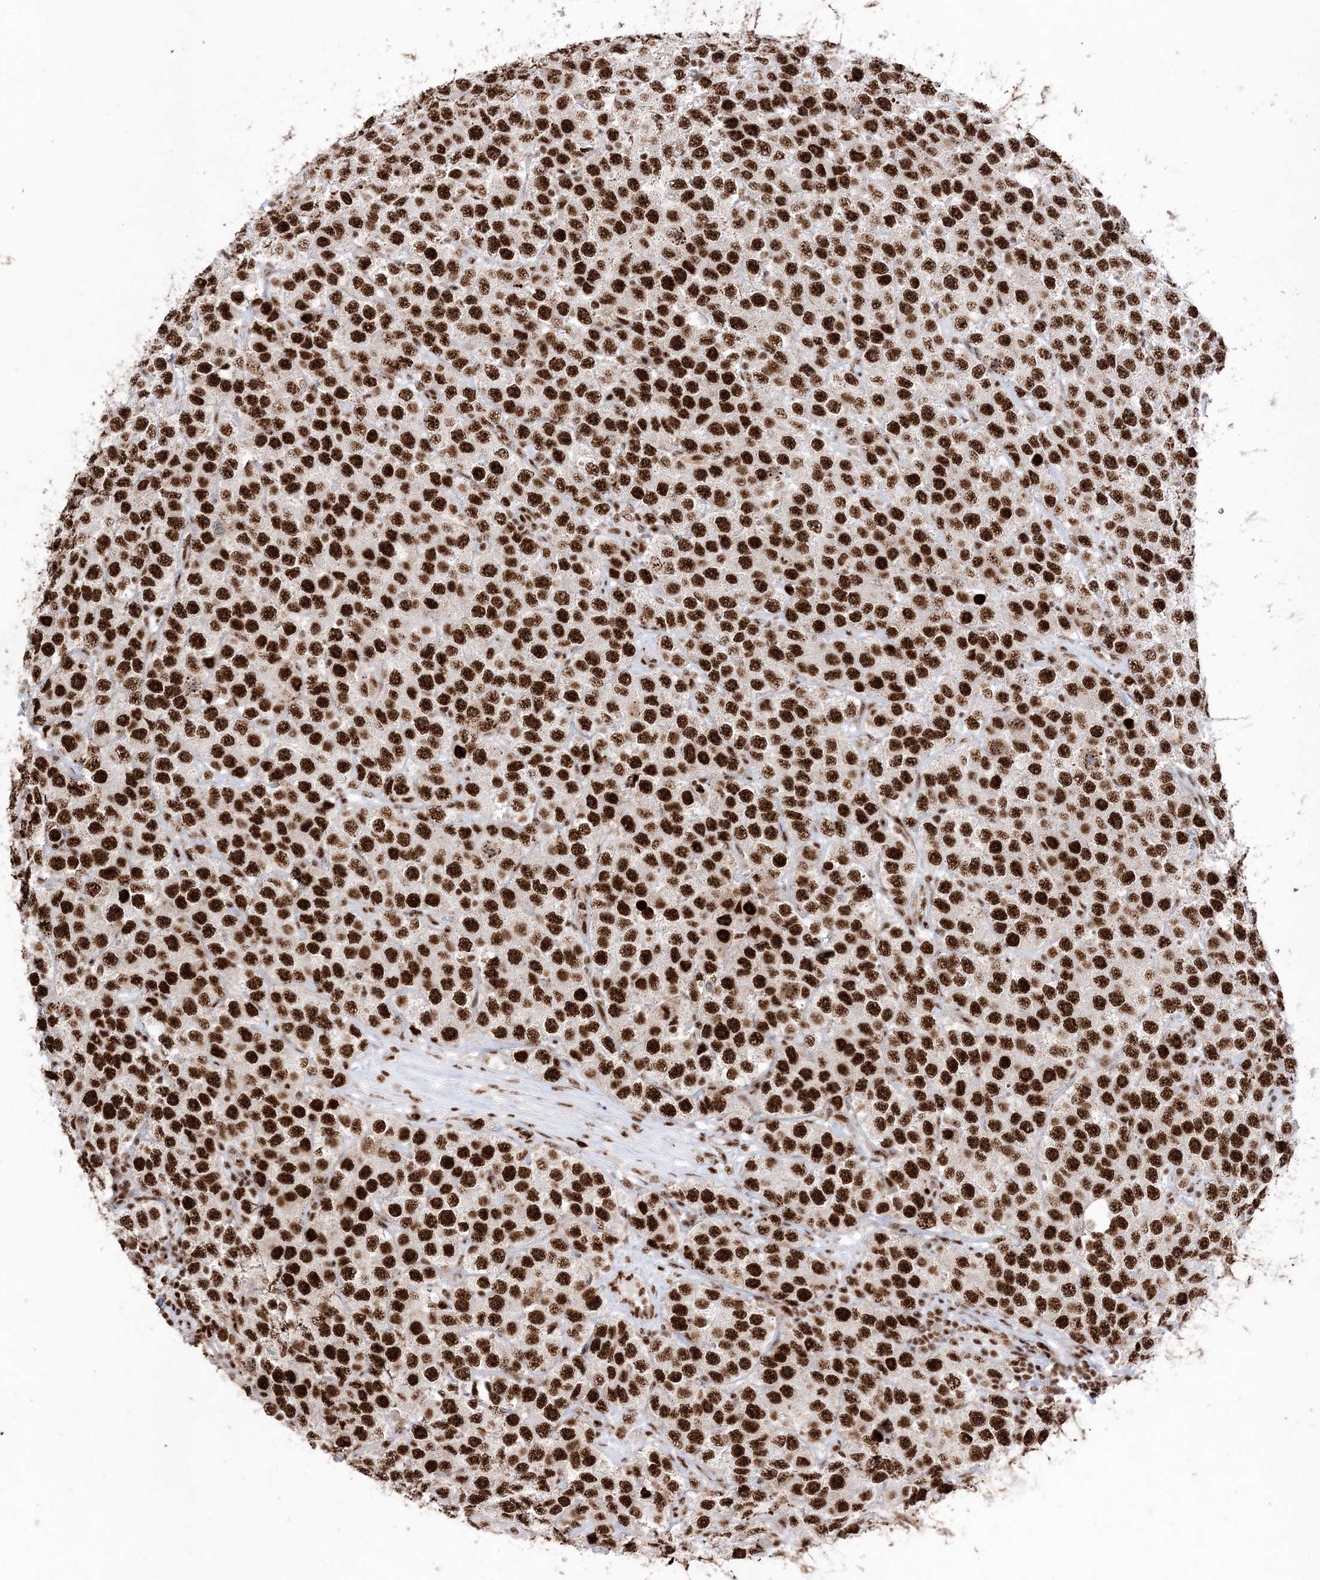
{"staining": {"intensity": "strong", "quantity": ">75%", "location": "nuclear"}, "tissue": "testis cancer", "cell_type": "Tumor cells", "image_type": "cancer", "snomed": [{"axis": "morphology", "description": "Seminoma, NOS"}, {"axis": "topography", "description": "Testis"}], "caption": "This image exhibits IHC staining of testis cancer (seminoma), with high strong nuclear staining in about >75% of tumor cells.", "gene": "RBM17", "patient": {"sex": "male", "age": 28}}